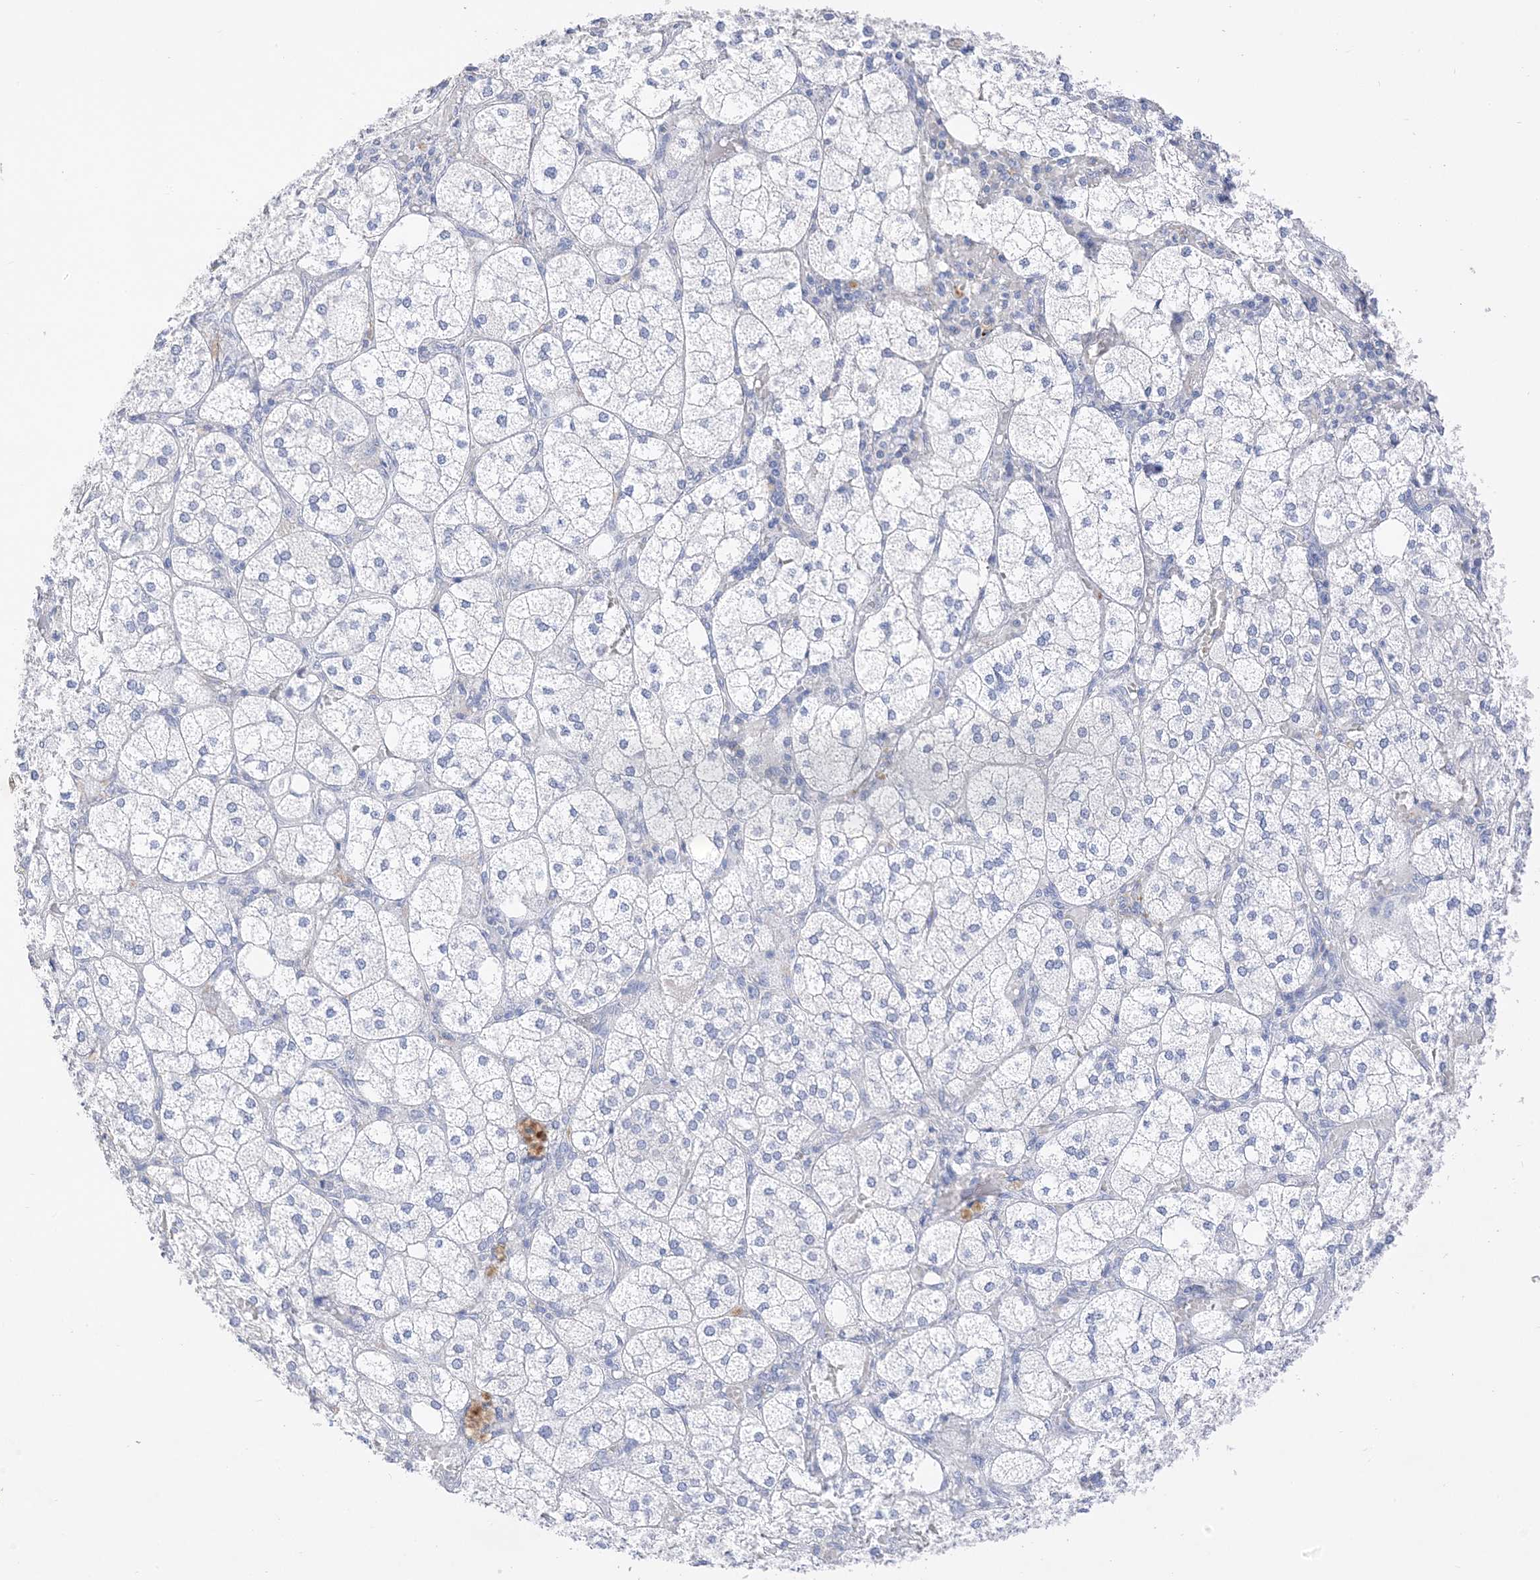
{"staining": {"intensity": "moderate", "quantity": "<25%", "location": "cytoplasmic/membranous"}, "tissue": "adrenal gland", "cell_type": "Glandular cells", "image_type": "normal", "snomed": [{"axis": "morphology", "description": "Normal tissue, NOS"}, {"axis": "topography", "description": "Adrenal gland"}], "caption": "Protein expression analysis of benign human adrenal gland reveals moderate cytoplasmic/membranous staining in about <25% of glandular cells. (Brightfield microscopy of DAB IHC at high magnification).", "gene": "MUC17", "patient": {"sex": "female", "age": 61}}